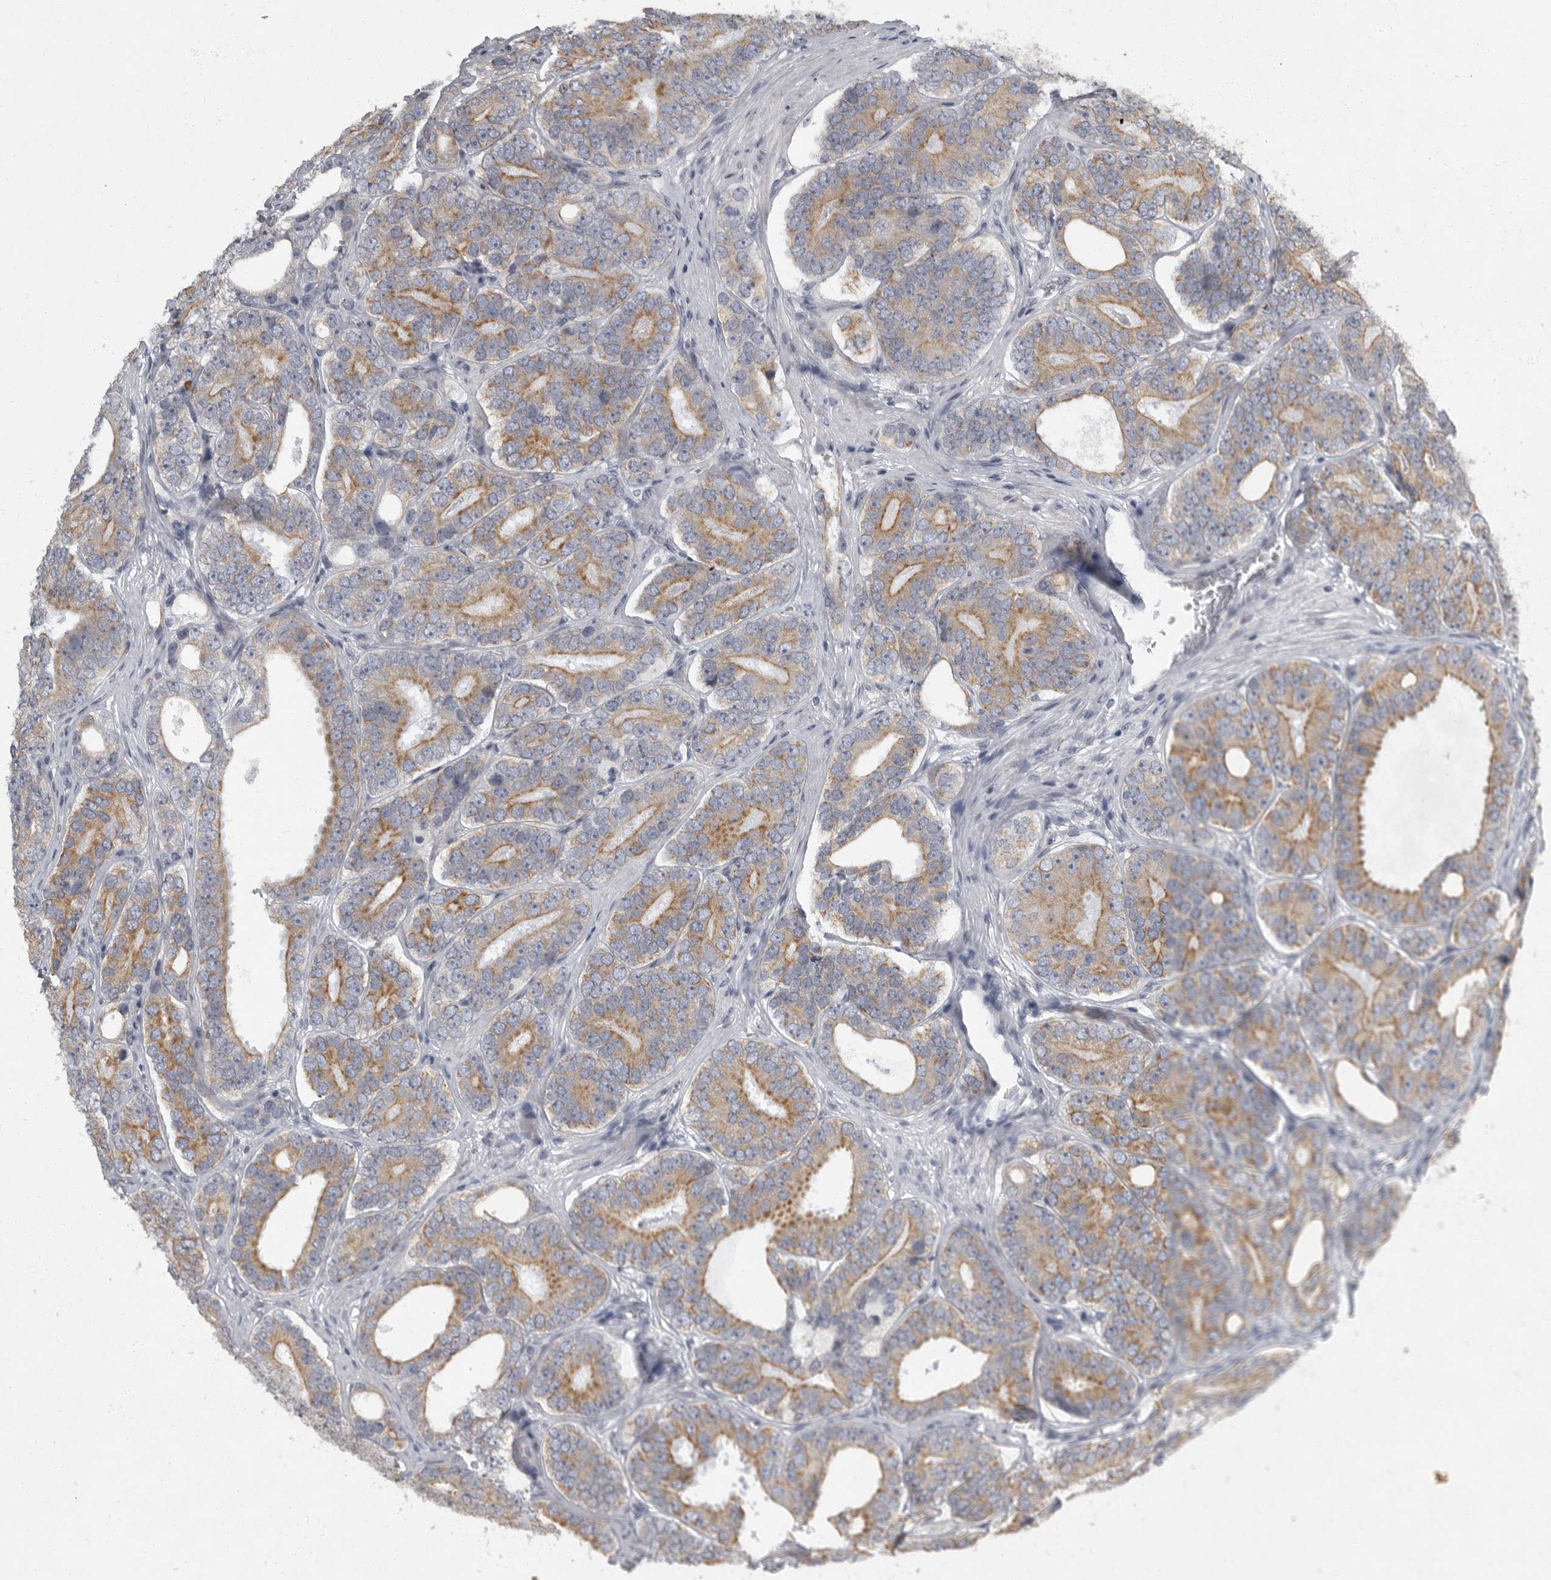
{"staining": {"intensity": "moderate", "quantity": ">75%", "location": "cytoplasmic/membranous"}, "tissue": "prostate cancer", "cell_type": "Tumor cells", "image_type": "cancer", "snomed": [{"axis": "morphology", "description": "Adenocarcinoma, High grade"}, {"axis": "topography", "description": "Prostate"}], "caption": "The histopathology image reveals staining of prostate cancer, revealing moderate cytoplasmic/membranous protein positivity (brown color) within tumor cells.", "gene": "EVI5", "patient": {"sex": "male", "age": 56}}